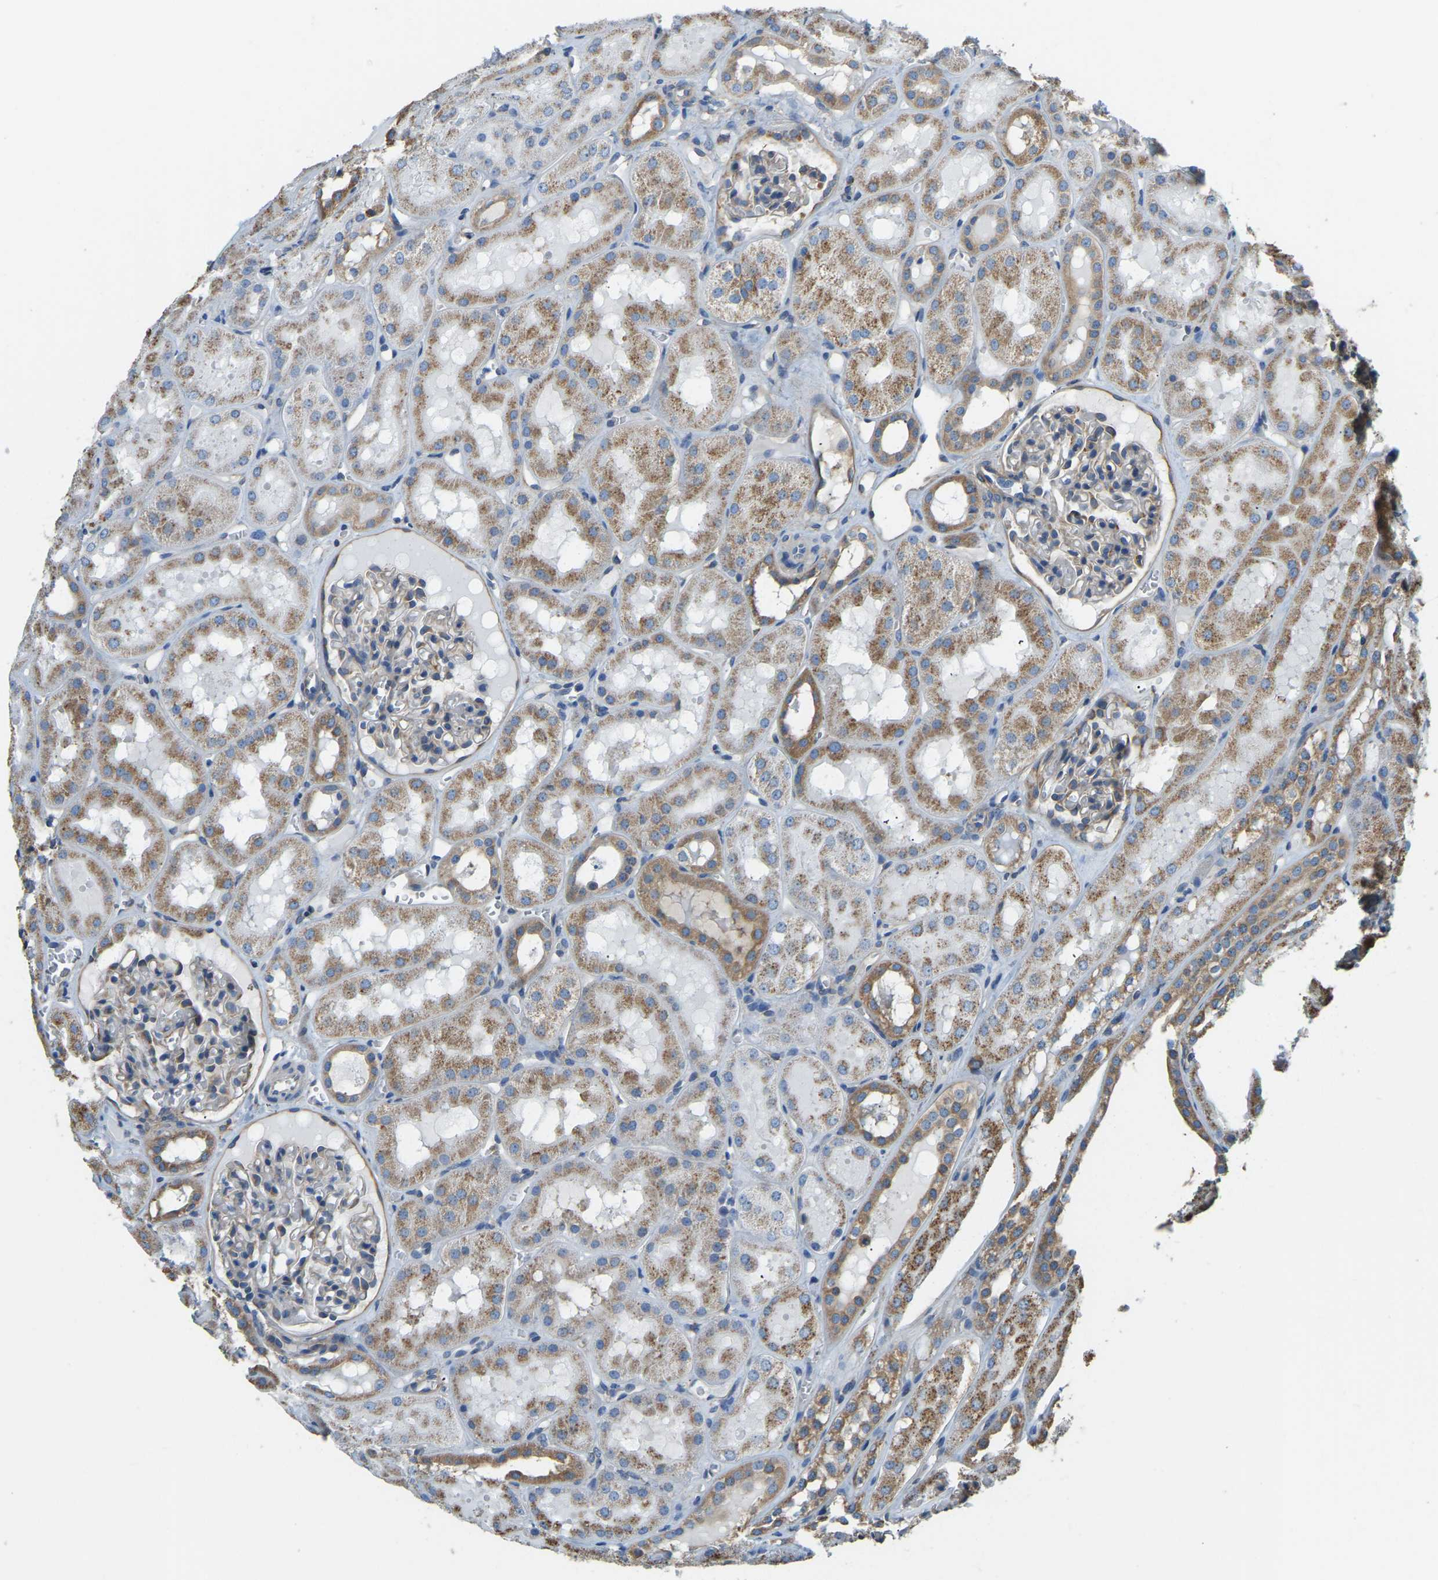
{"staining": {"intensity": "moderate", "quantity": "25%-75%", "location": "cytoplasmic/membranous"}, "tissue": "kidney", "cell_type": "Cells in glomeruli", "image_type": "normal", "snomed": [{"axis": "morphology", "description": "Normal tissue, NOS"}, {"axis": "topography", "description": "Kidney"}, {"axis": "topography", "description": "Urinary bladder"}], "caption": "Immunohistochemistry (IHC) (DAB (3,3'-diaminobenzidine)) staining of unremarkable human kidney shows moderate cytoplasmic/membranous protein positivity in approximately 25%-75% of cells in glomeruli.", "gene": "AHNAK", "patient": {"sex": "male", "age": 16}}